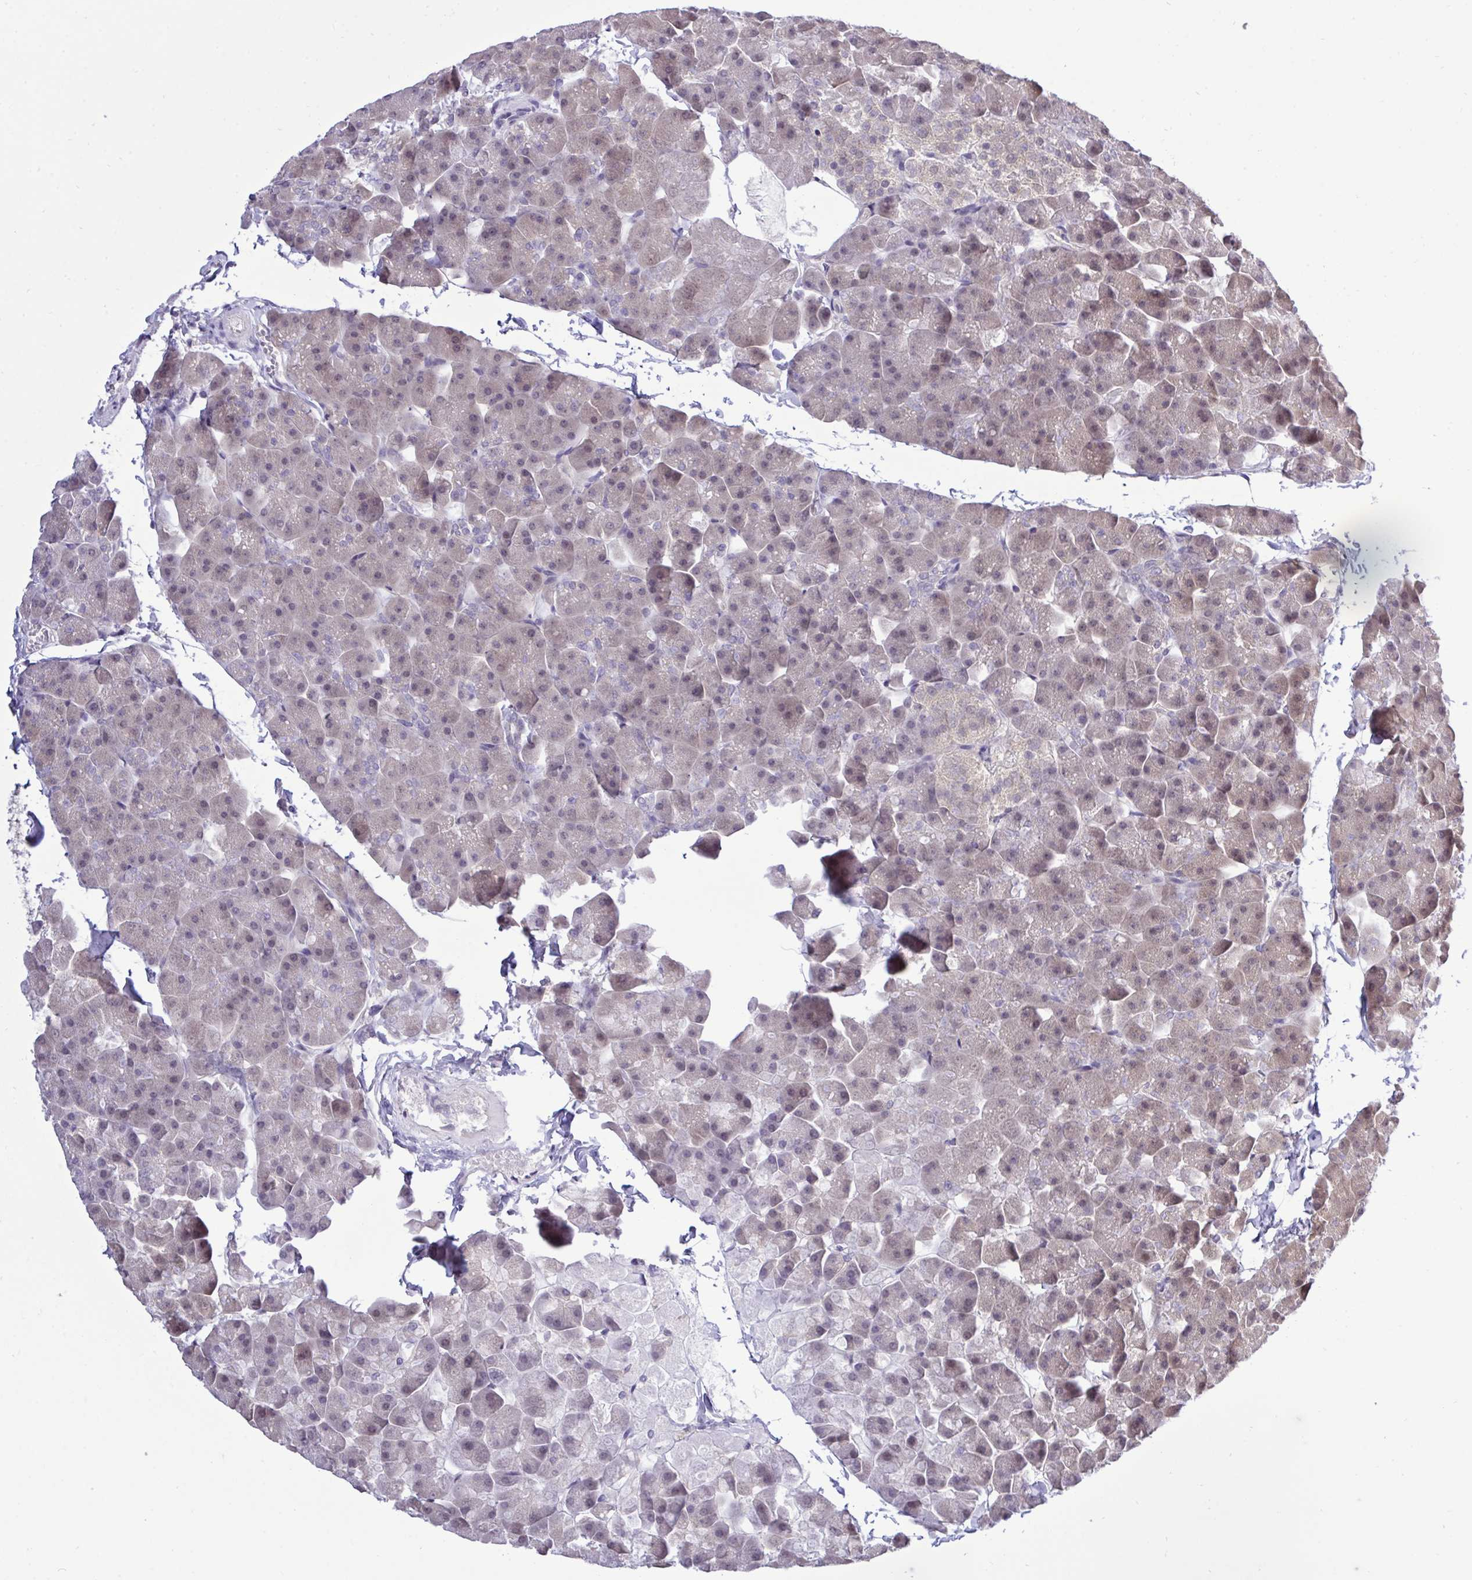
{"staining": {"intensity": "weak", "quantity": "<25%", "location": "nuclear"}, "tissue": "pancreas", "cell_type": "Exocrine glandular cells", "image_type": "normal", "snomed": [{"axis": "morphology", "description": "Normal tissue, NOS"}, {"axis": "topography", "description": "Pancreas"}], "caption": "A high-resolution image shows immunohistochemistry staining of benign pancreas, which reveals no significant staining in exocrine glandular cells.", "gene": "ZNF444", "patient": {"sex": "male", "age": 35}}